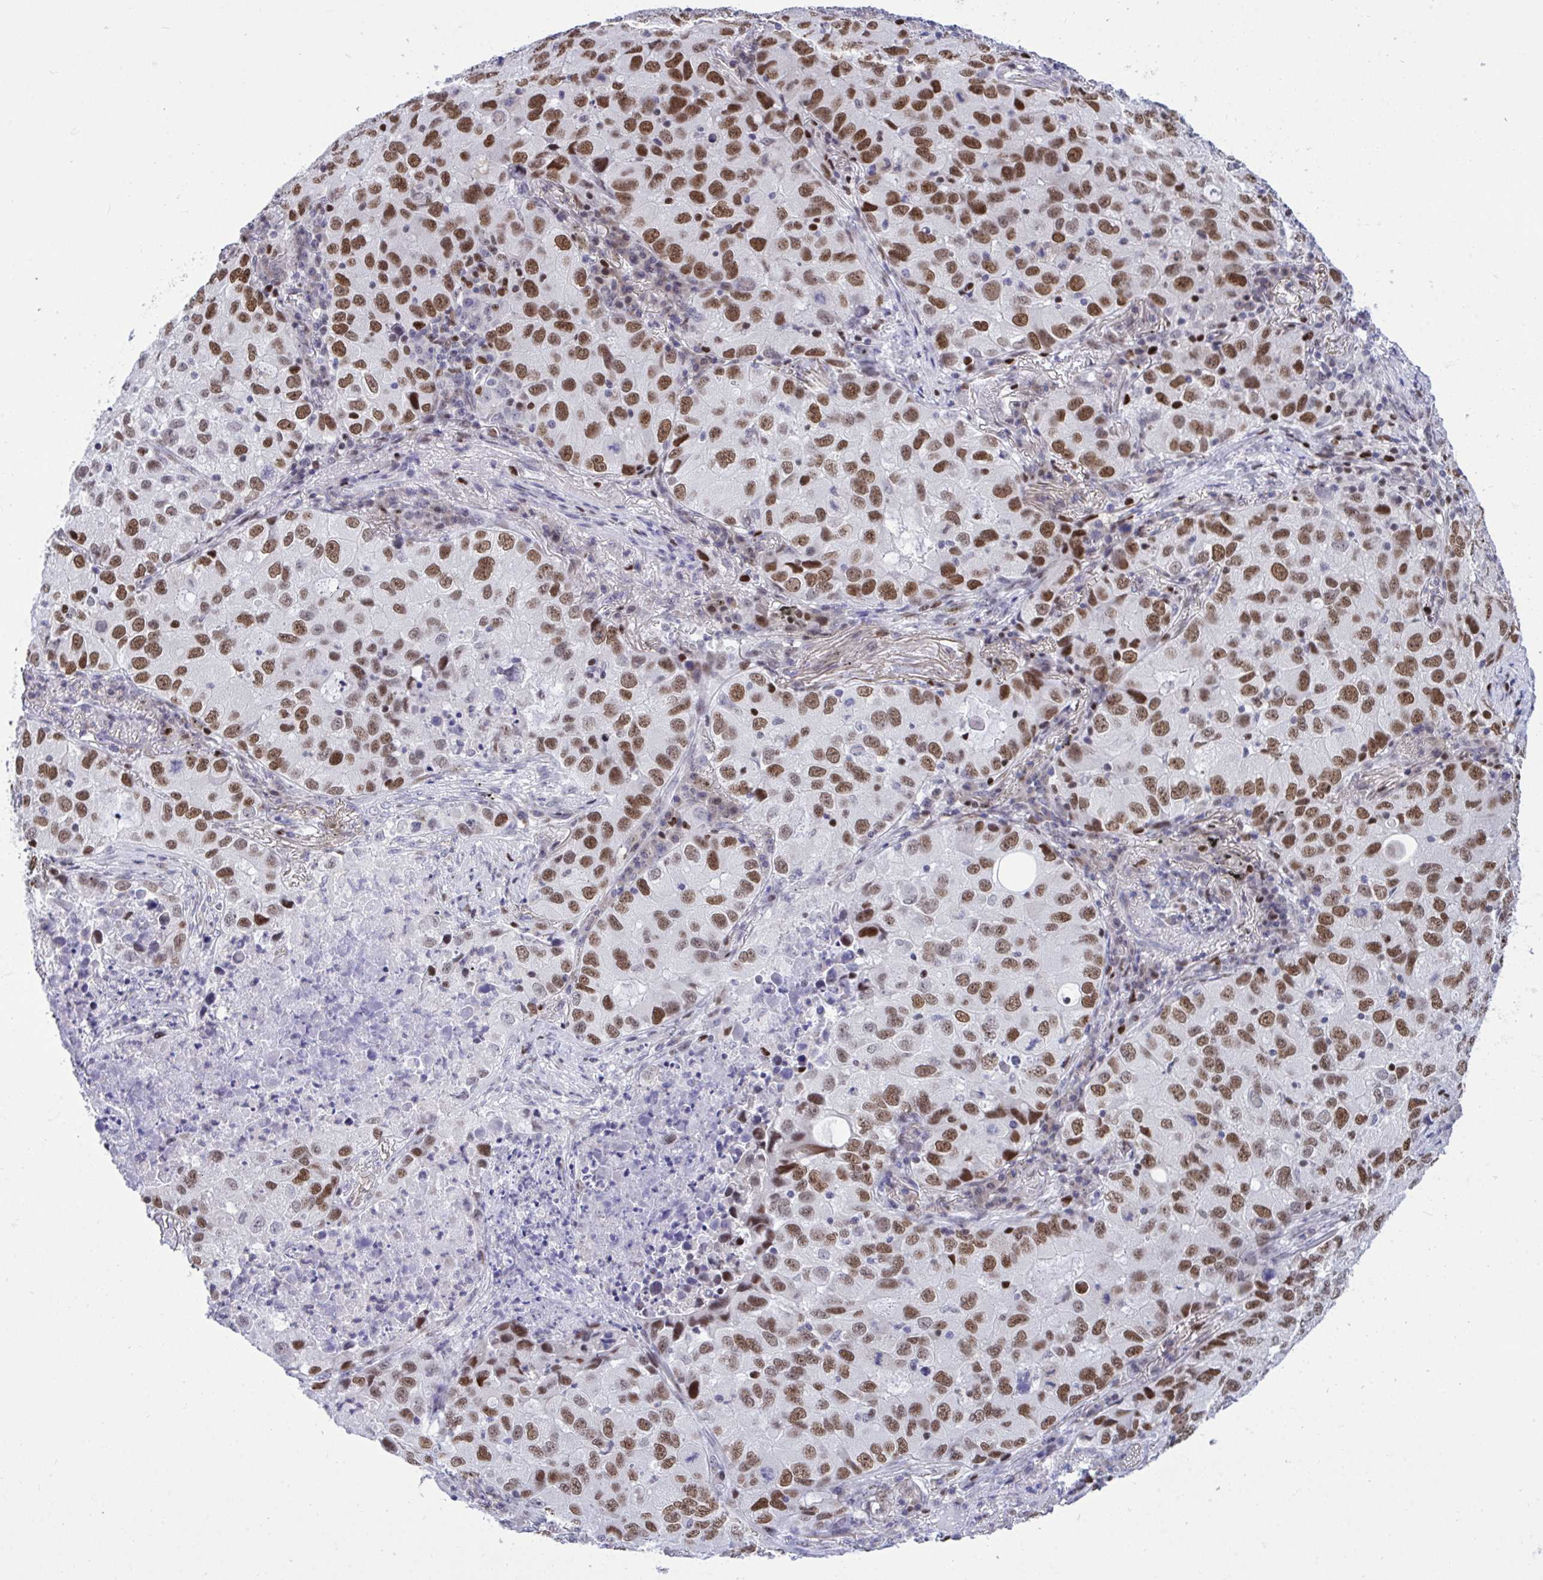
{"staining": {"intensity": "moderate", "quantity": ">75%", "location": "nuclear"}, "tissue": "lung cancer", "cell_type": "Tumor cells", "image_type": "cancer", "snomed": [{"axis": "morphology", "description": "Normal morphology"}, {"axis": "morphology", "description": "Adenocarcinoma, NOS"}, {"axis": "topography", "description": "Lymph node"}, {"axis": "topography", "description": "Lung"}], "caption": "Immunohistochemistry (IHC) micrograph of neoplastic tissue: human lung adenocarcinoma stained using immunohistochemistry displays medium levels of moderate protein expression localized specifically in the nuclear of tumor cells, appearing as a nuclear brown color.", "gene": "C1QL2", "patient": {"sex": "female", "age": 51}}